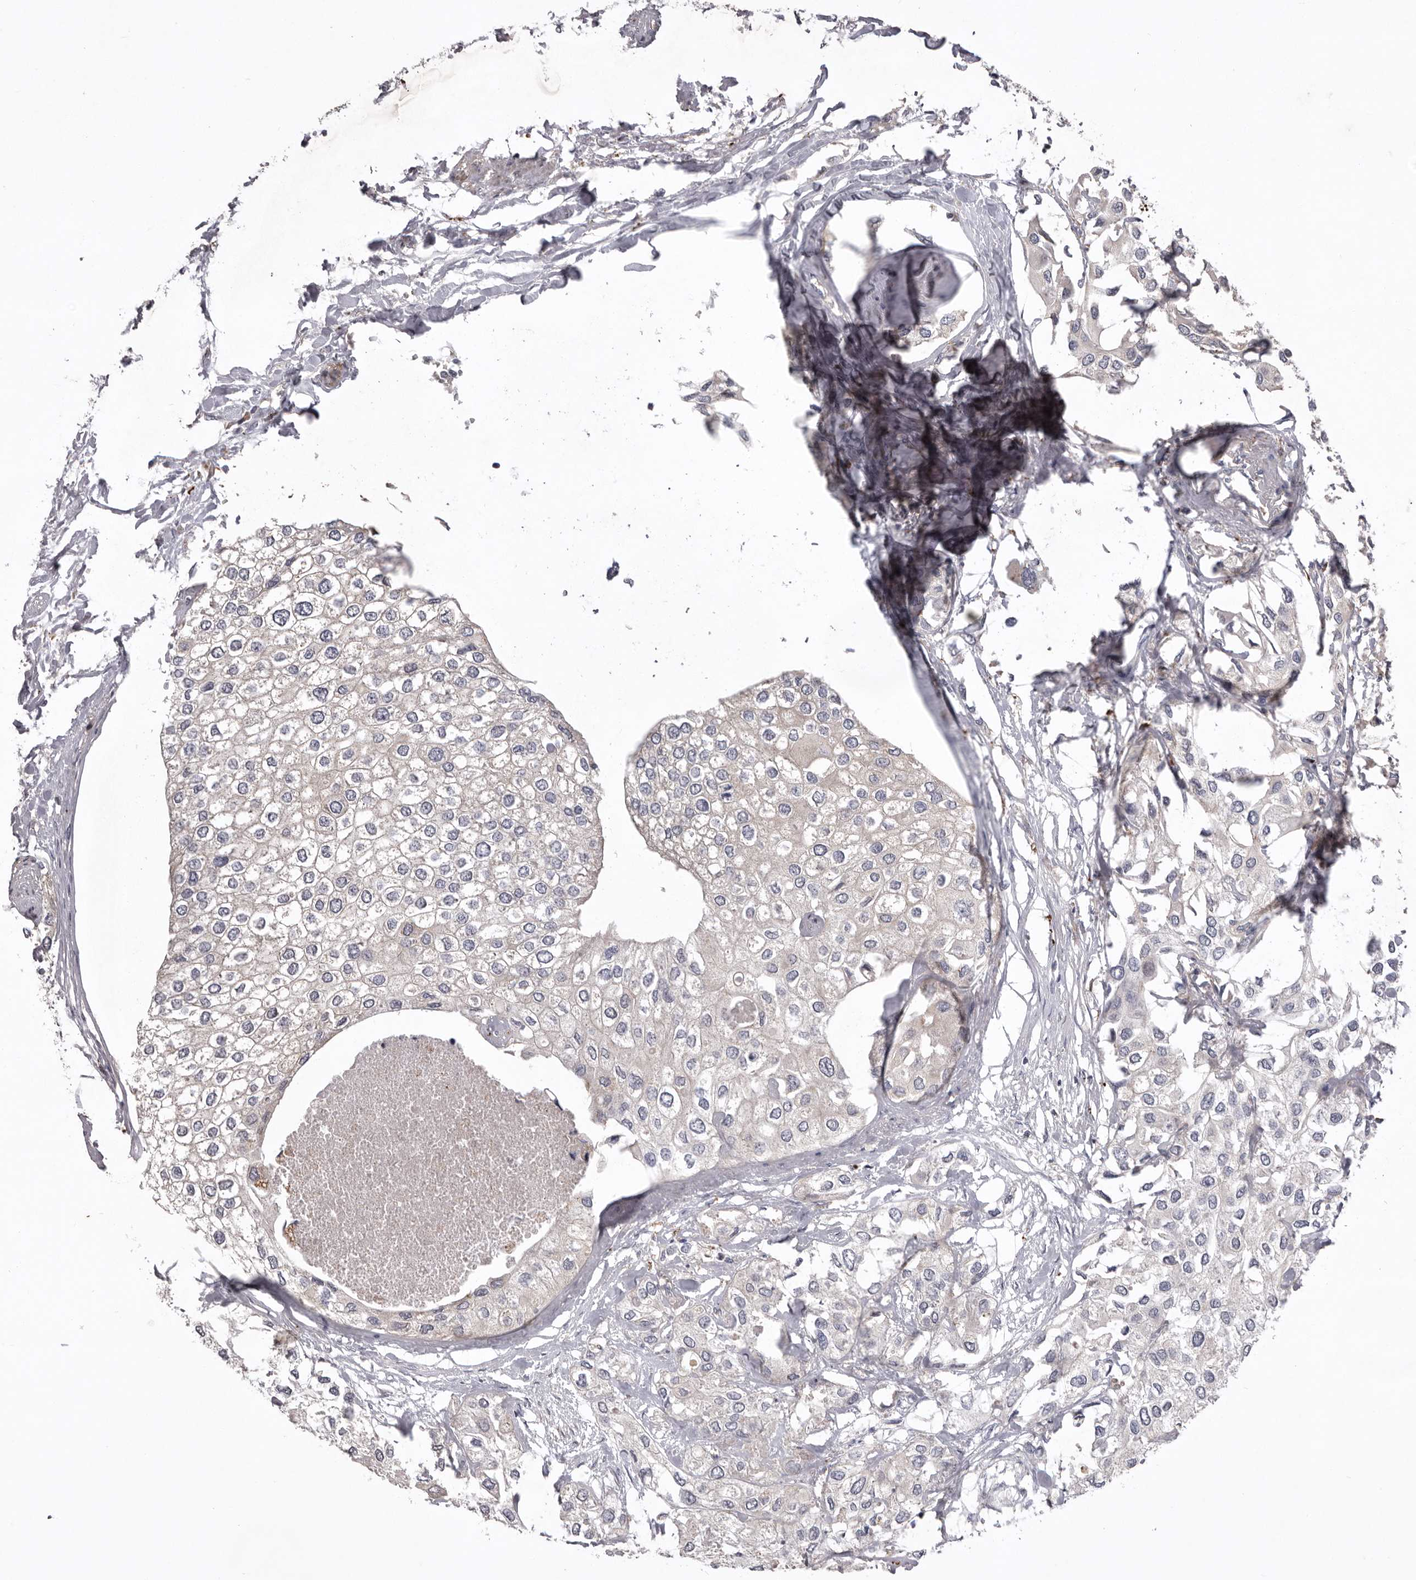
{"staining": {"intensity": "negative", "quantity": "none", "location": "none"}, "tissue": "urothelial cancer", "cell_type": "Tumor cells", "image_type": "cancer", "snomed": [{"axis": "morphology", "description": "Urothelial carcinoma, High grade"}, {"axis": "topography", "description": "Urinary bladder"}], "caption": "A high-resolution image shows IHC staining of urothelial carcinoma (high-grade), which demonstrates no significant staining in tumor cells.", "gene": "WDR47", "patient": {"sex": "male", "age": 64}}